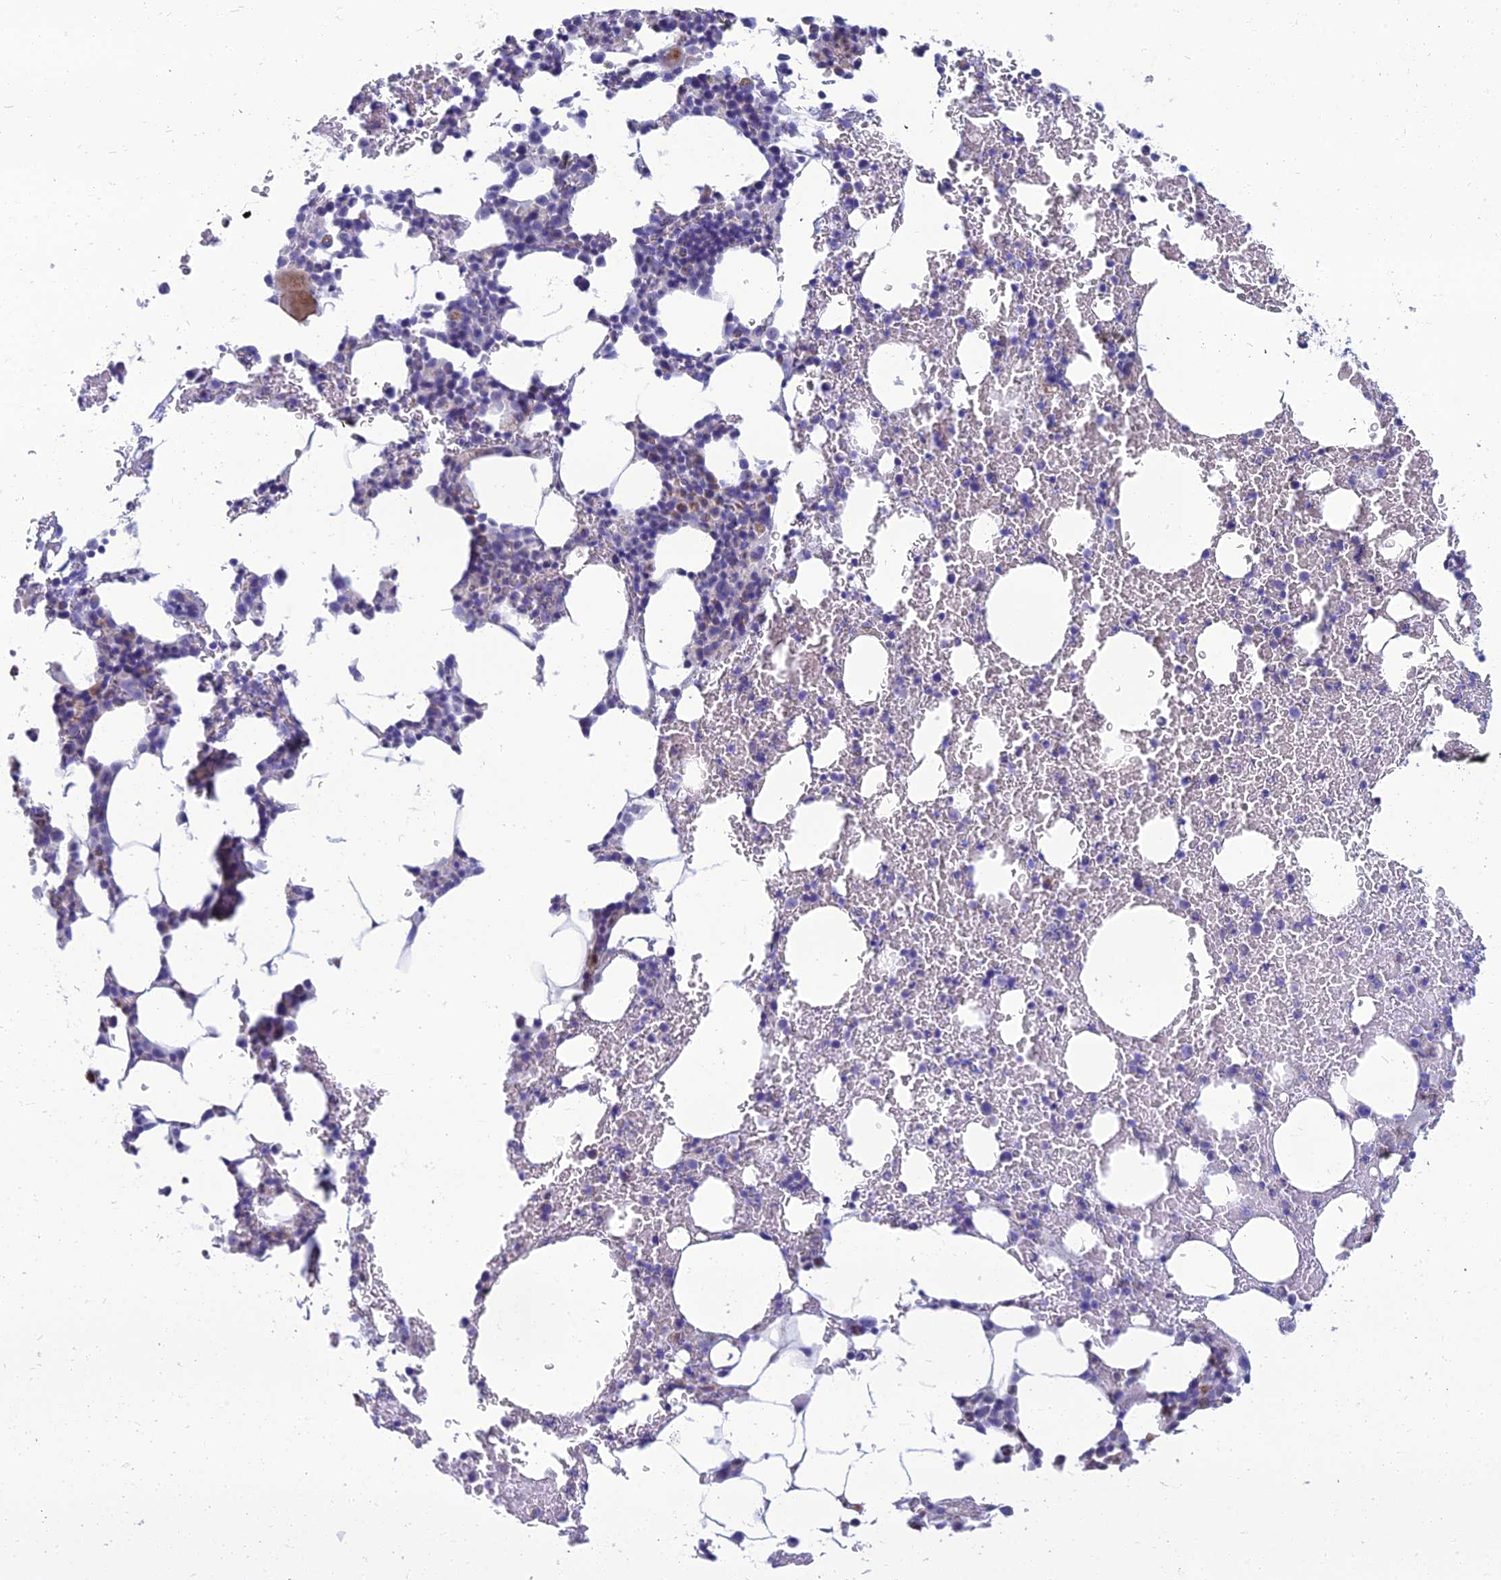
{"staining": {"intensity": "negative", "quantity": "none", "location": "none"}, "tissue": "bone marrow", "cell_type": "Hematopoietic cells", "image_type": "normal", "snomed": [{"axis": "morphology", "description": "Normal tissue, NOS"}, {"axis": "morphology", "description": "Inflammation, NOS"}, {"axis": "topography", "description": "Bone marrow"}], "caption": "Protein analysis of unremarkable bone marrow demonstrates no significant expression in hematopoietic cells. (DAB immunohistochemistry visualized using brightfield microscopy, high magnification).", "gene": "SPTLC3", "patient": {"sex": "male", "age": 41}}